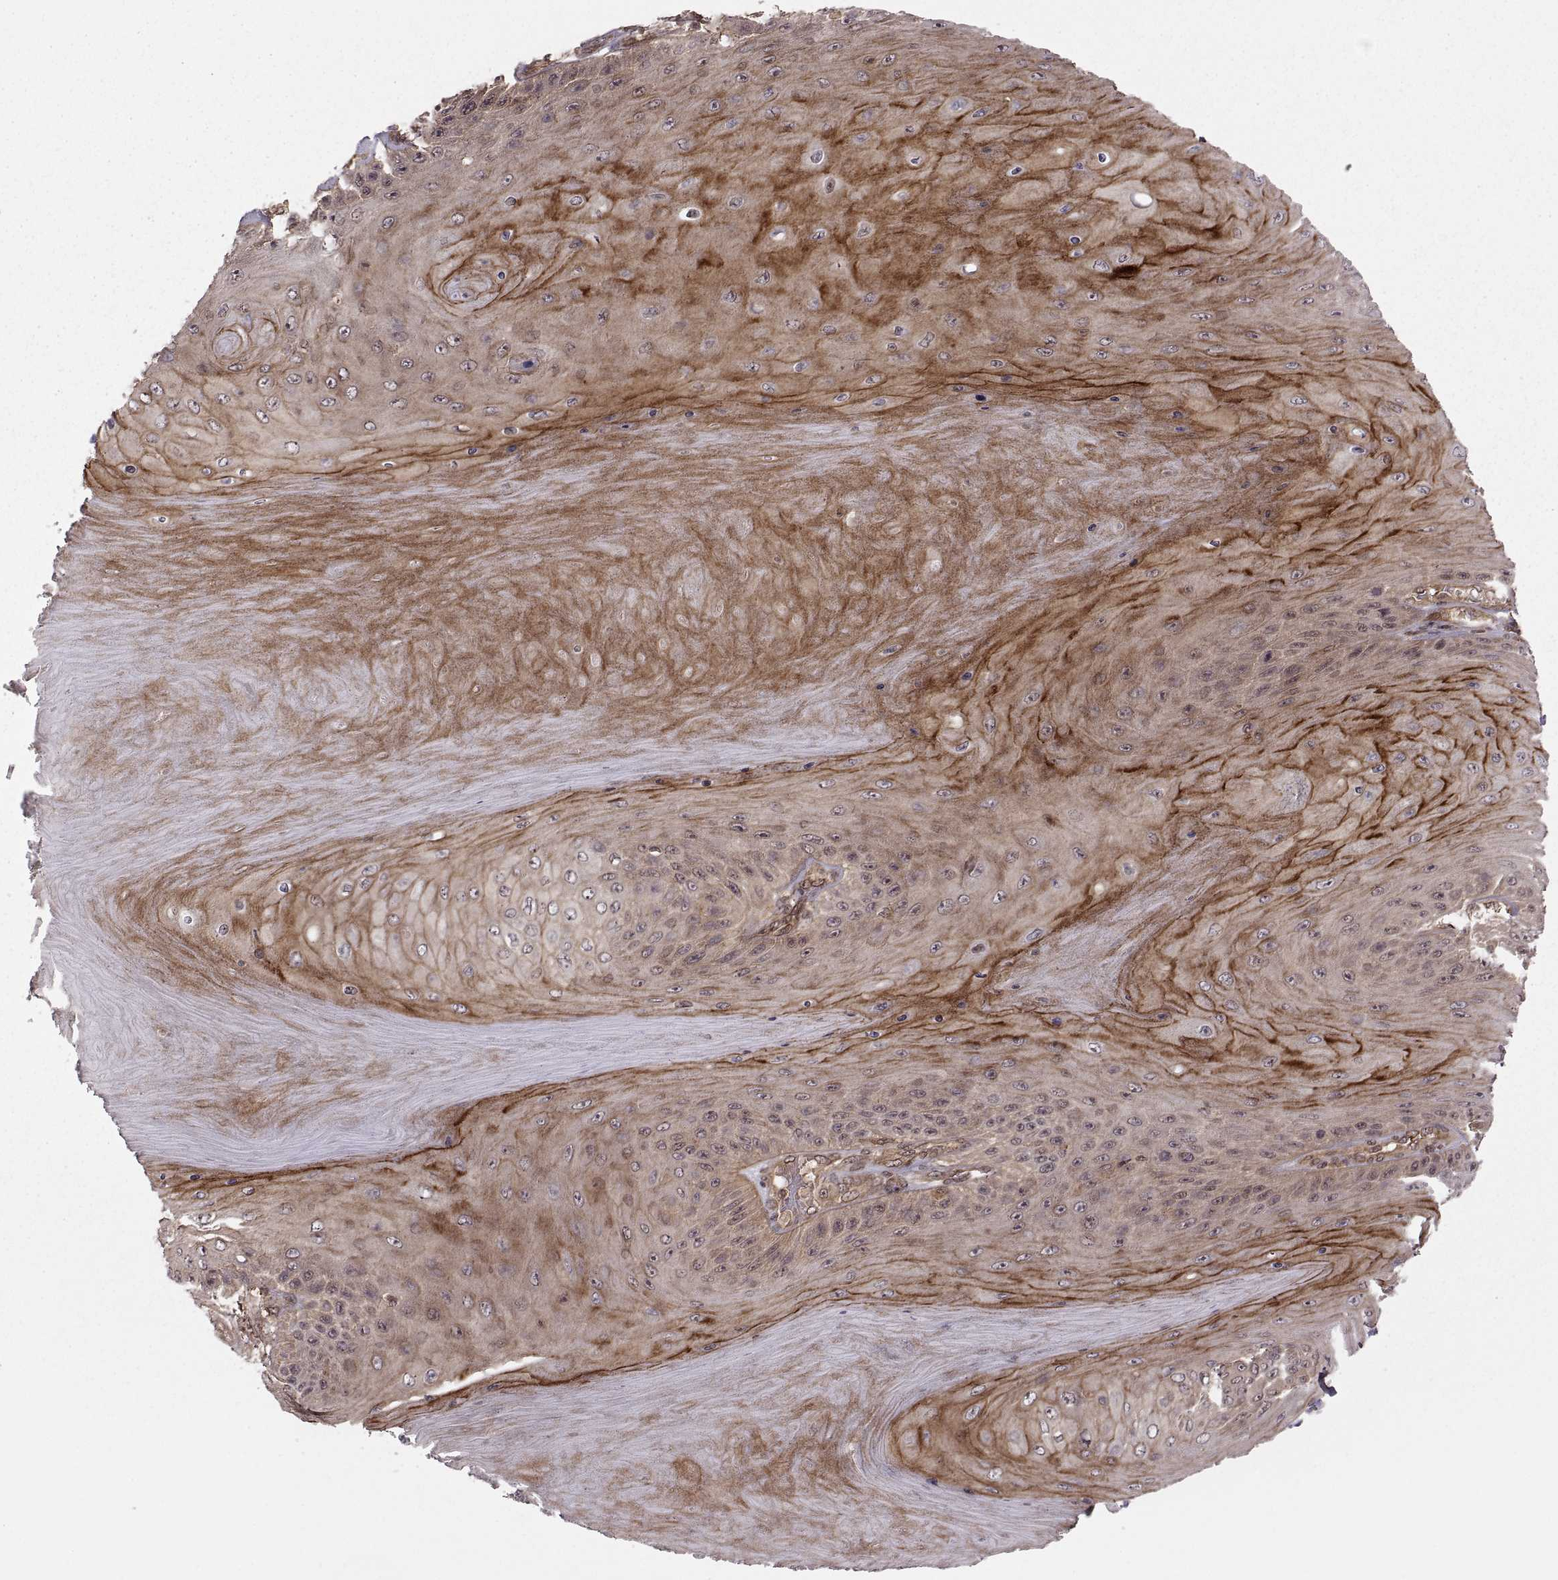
{"staining": {"intensity": "strong", "quantity": ">75%", "location": "cytoplasmic/membranous"}, "tissue": "skin cancer", "cell_type": "Tumor cells", "image_type": "cancer", "snomed": [{"axis": "morphology", "description": "Squamous cell carcinoma, NOS"}, {"axis": "topography", "description": "Skin"}], "caption": "Immunohistochemical staining of human skin squamous cell carcinoma exhibits strong cytoplasmic/membranous protein positivity in approximately >75% of tumor cells.", "gene": "DEDD", "patient": {"sex": "male", "age": 62}}